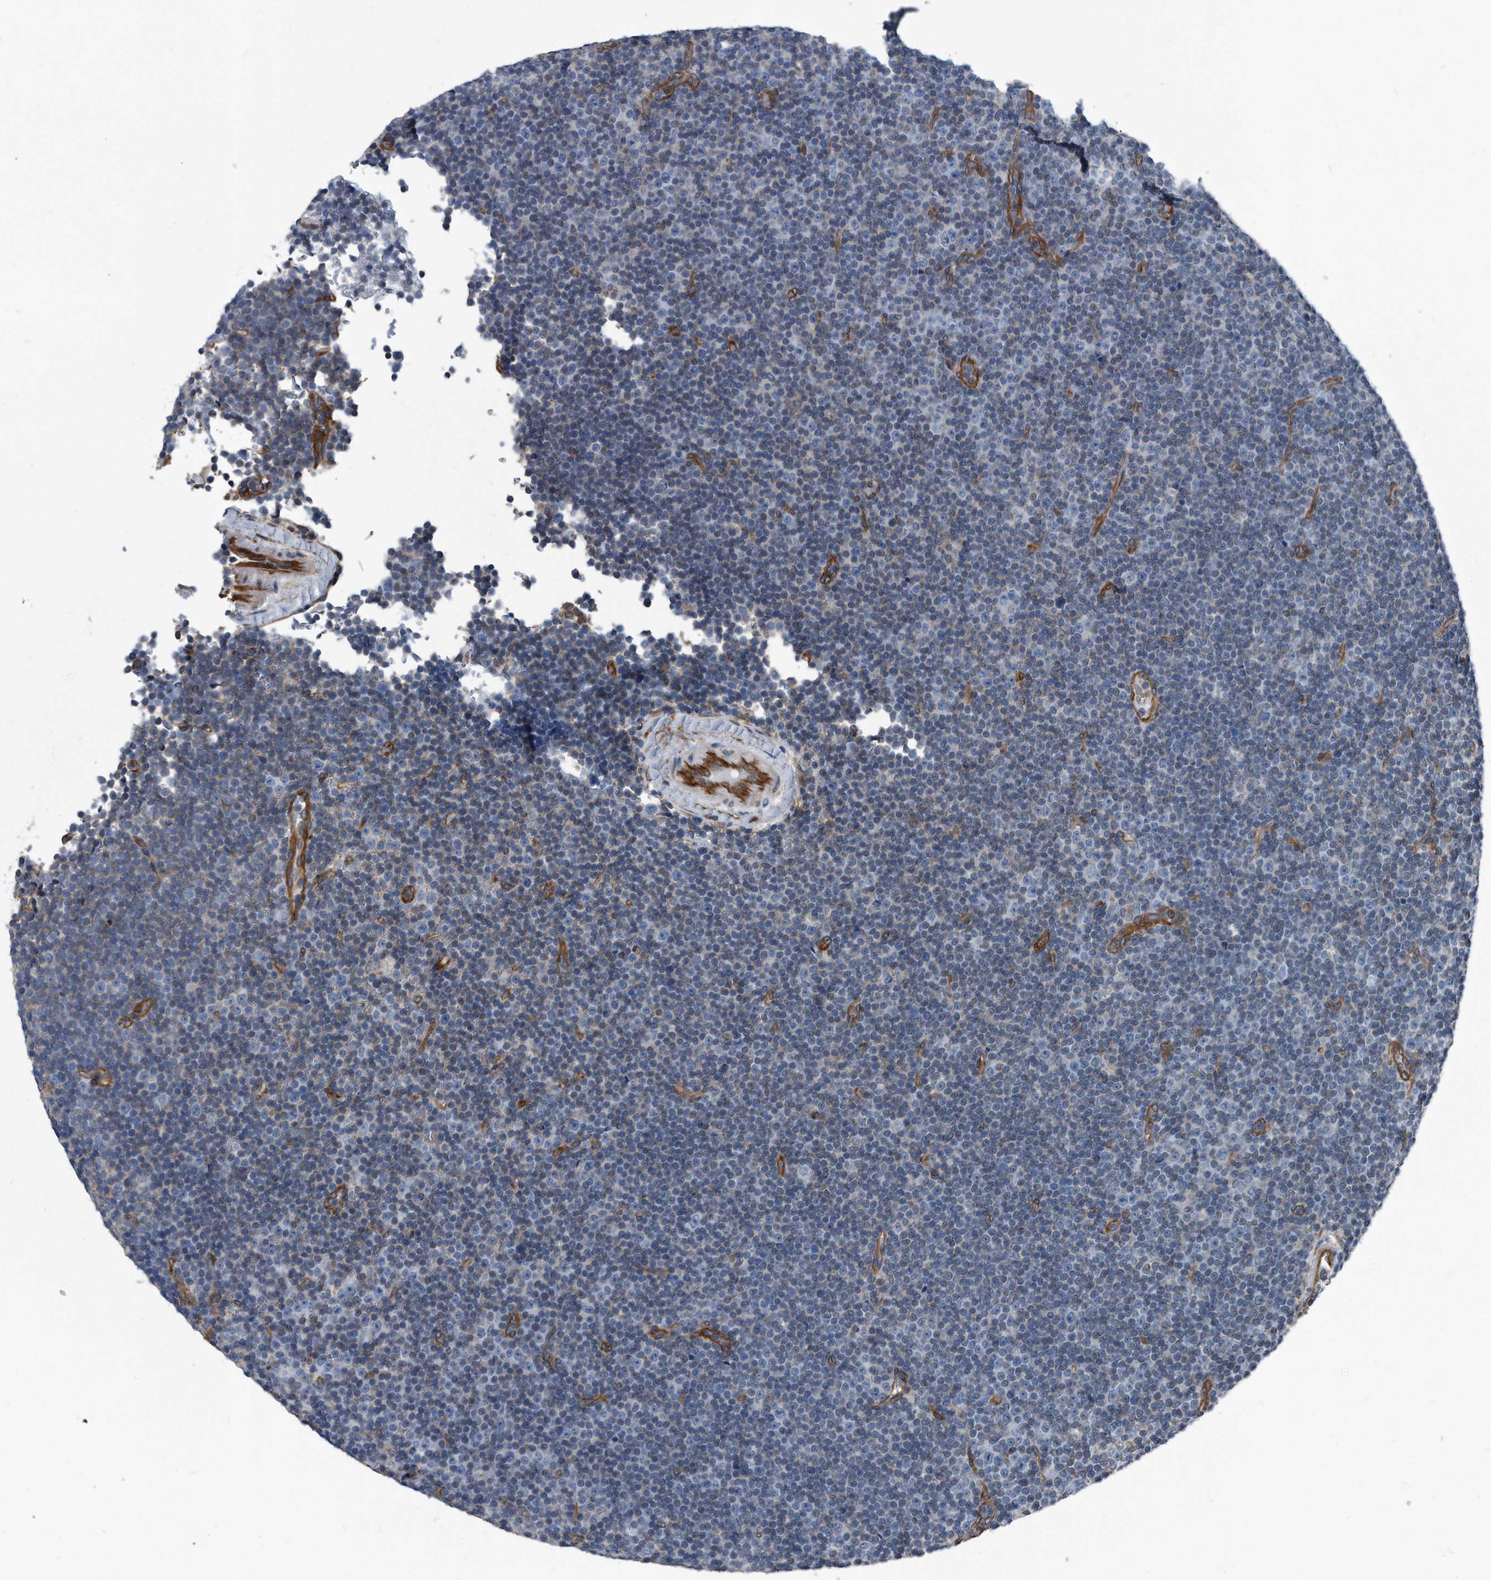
{"staining": {"intensity": "negative", "quantity": "none", "location": "none"}, "tissue": "lymphoma", "cell_type": "Tumor cells", "image_type": "cancer", "snomed": [{"axis": "morphology", "description": "Malignant lymphoma, non-Hodgkin's type, Low grade"}, {"axis": "topography", "description": "Lymph node"}], "caption": "Immunohistochemistry of lymphoma displays no expression in tumor cells. Nuclei are stained in blue.", "gene": "PLEC", "patient": {"sex": "female", "age": 67}}